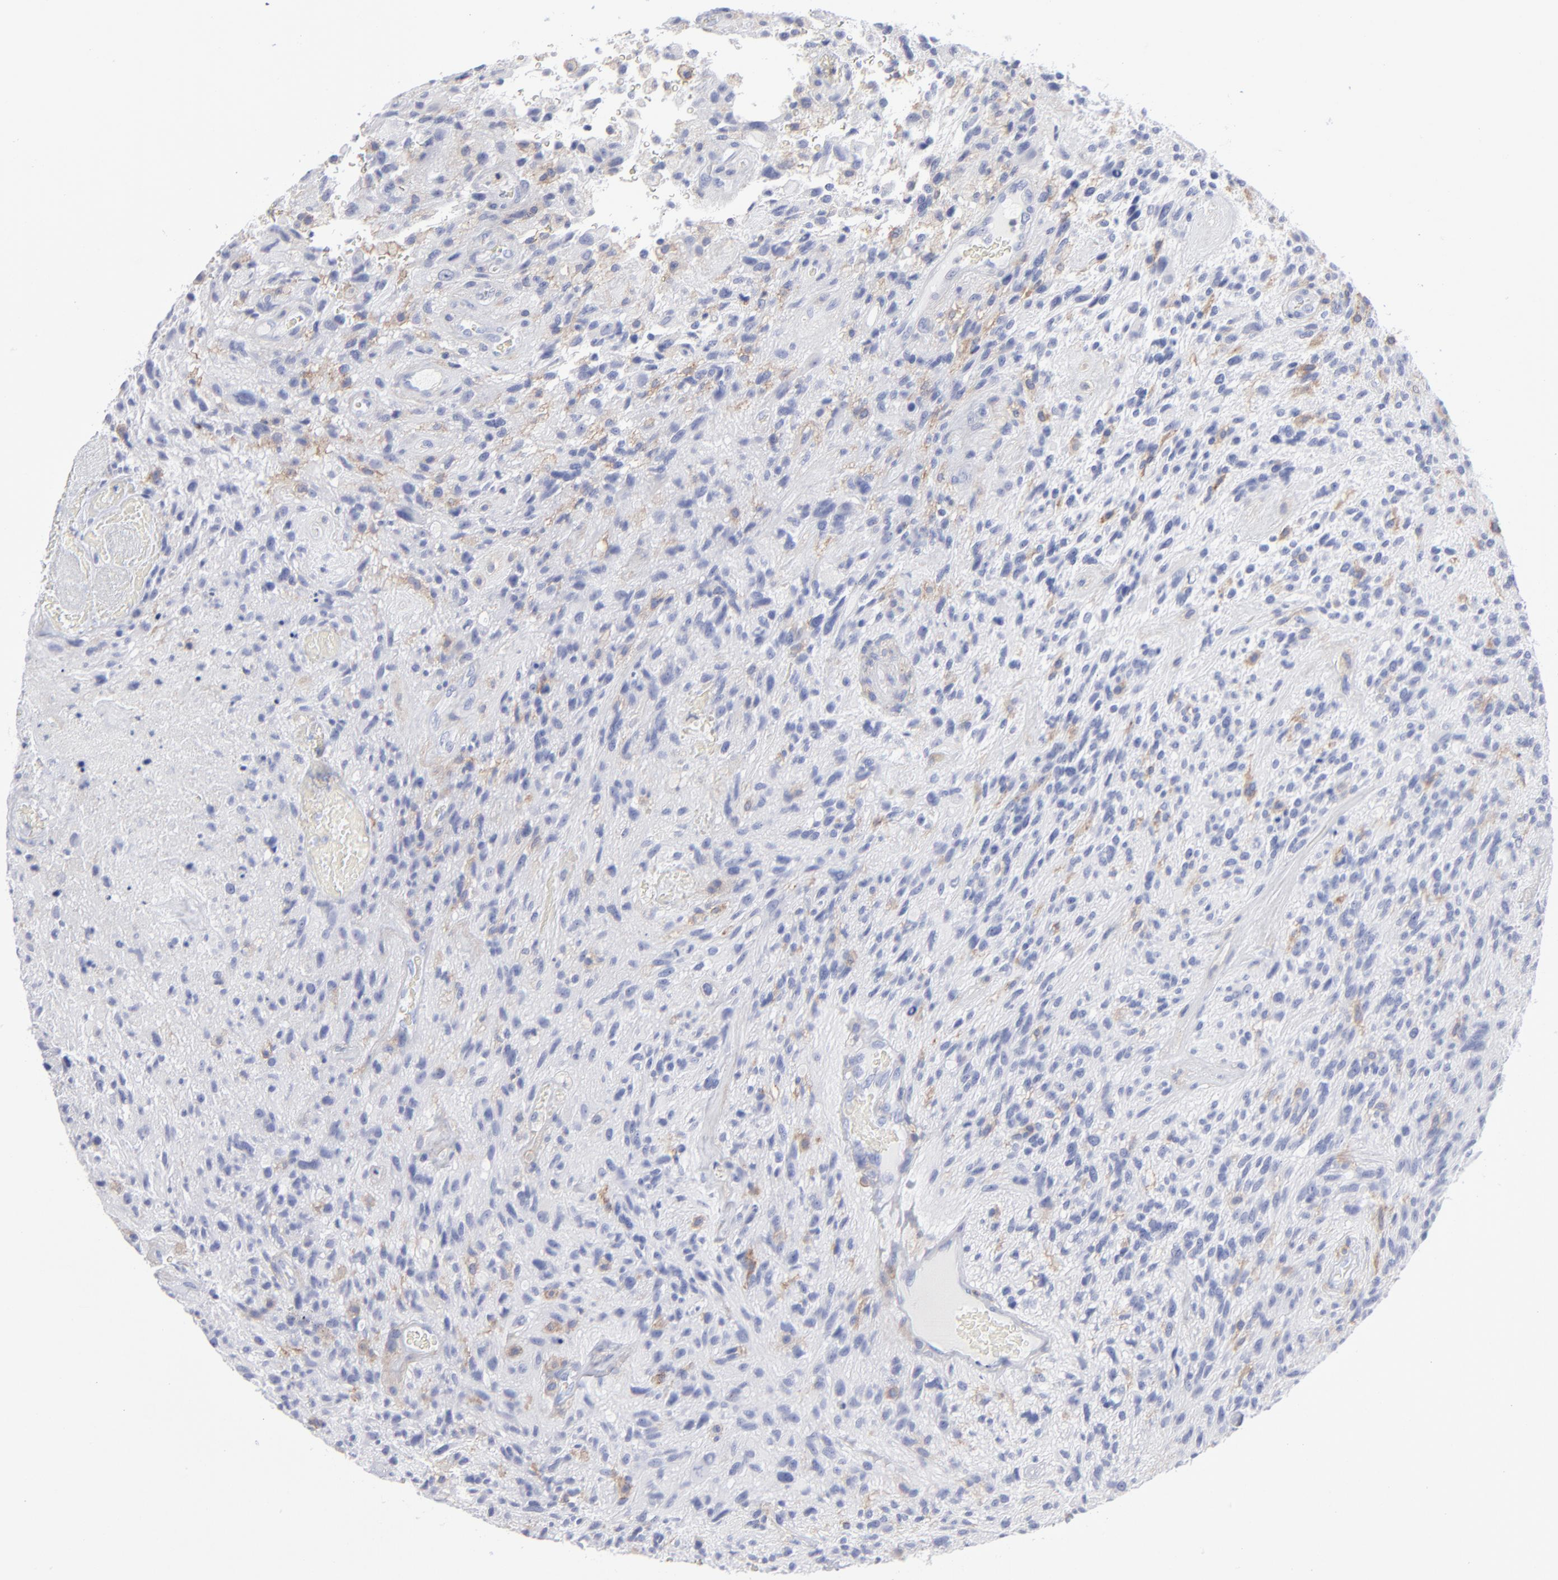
{"staining": {"intensity": "weak", "quantity": "25%-75%", "location": "cytoplasmic/membranous"}, "tissue": "glioma", "cell_type": "Tumor cells", "image_type": "cancer", "snomed": [{"axis": "morphology", "description": "Normal tissue, NOS"}, {"axis": "morphology", "description": "Glioma, malignant, High grade"}, {"axis": "topography", "description": "Cerebral cortex"}], "caption": "Immunohistochemistry (IHC) image of neoplastic tissue: human glioma stained using immunohistochemistry (IHC) reveals low levels of weak protein expression localized specifically in the cytoplasmic/membranous of tumor cells, appearing as a cytoplasmic/membranous brown color.", "gene": "LAT2", "patient": {"sex": "male", "age": 75}}